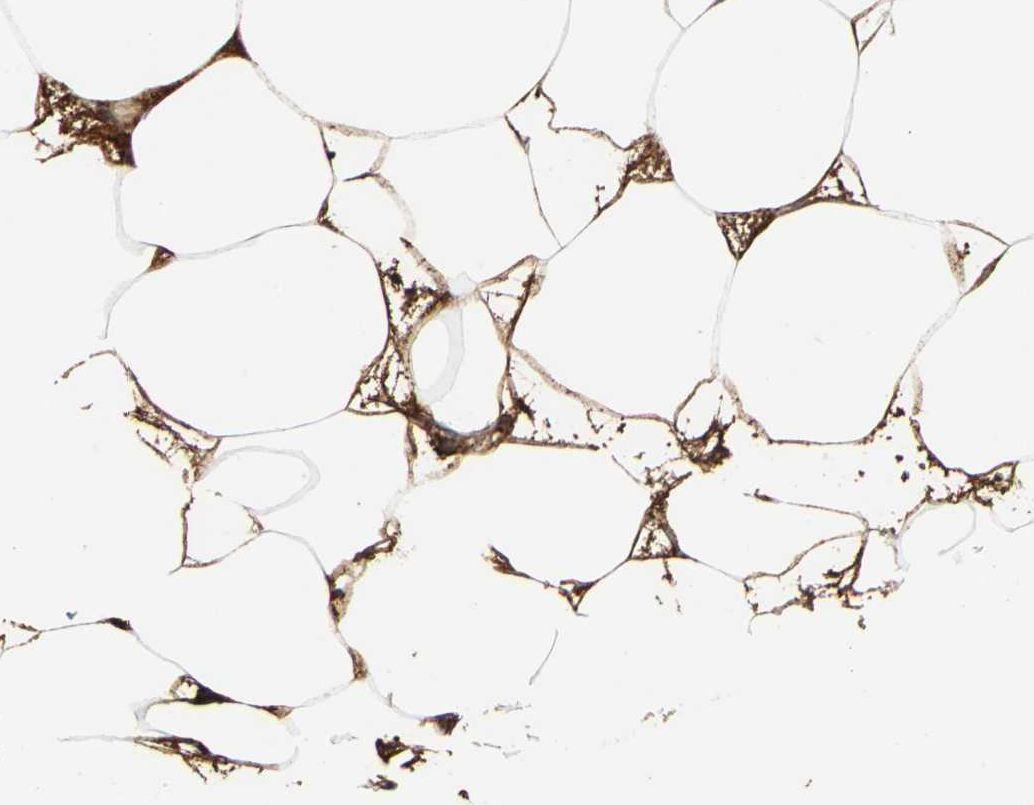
{"staining": {"intensity": "moderate", "quantity": "25%-75%", "location": "cytoplasmic/membranous"}, "tissue": "adipose tissue", "cell_type": "Adipocytes", "image_type": "normal", "snomed": [{"axis": "morphology", "description": "Normal tissue, NOS"}, {"axis": "morphology", "description": "Duct carcinoma"}, {"axis": "topography", "description": "Breast"}, {"axis": "topography", "description": "Adipose tissue"}], "caption": "Immunohistochemical staining of unremarkable adipose tissue shows moderate cytoplasmic/membranous protein staining in approximately 25%-75% of adipocytes.", "gene": "ALB", "patient": {"sex": "female", "age": 37}}